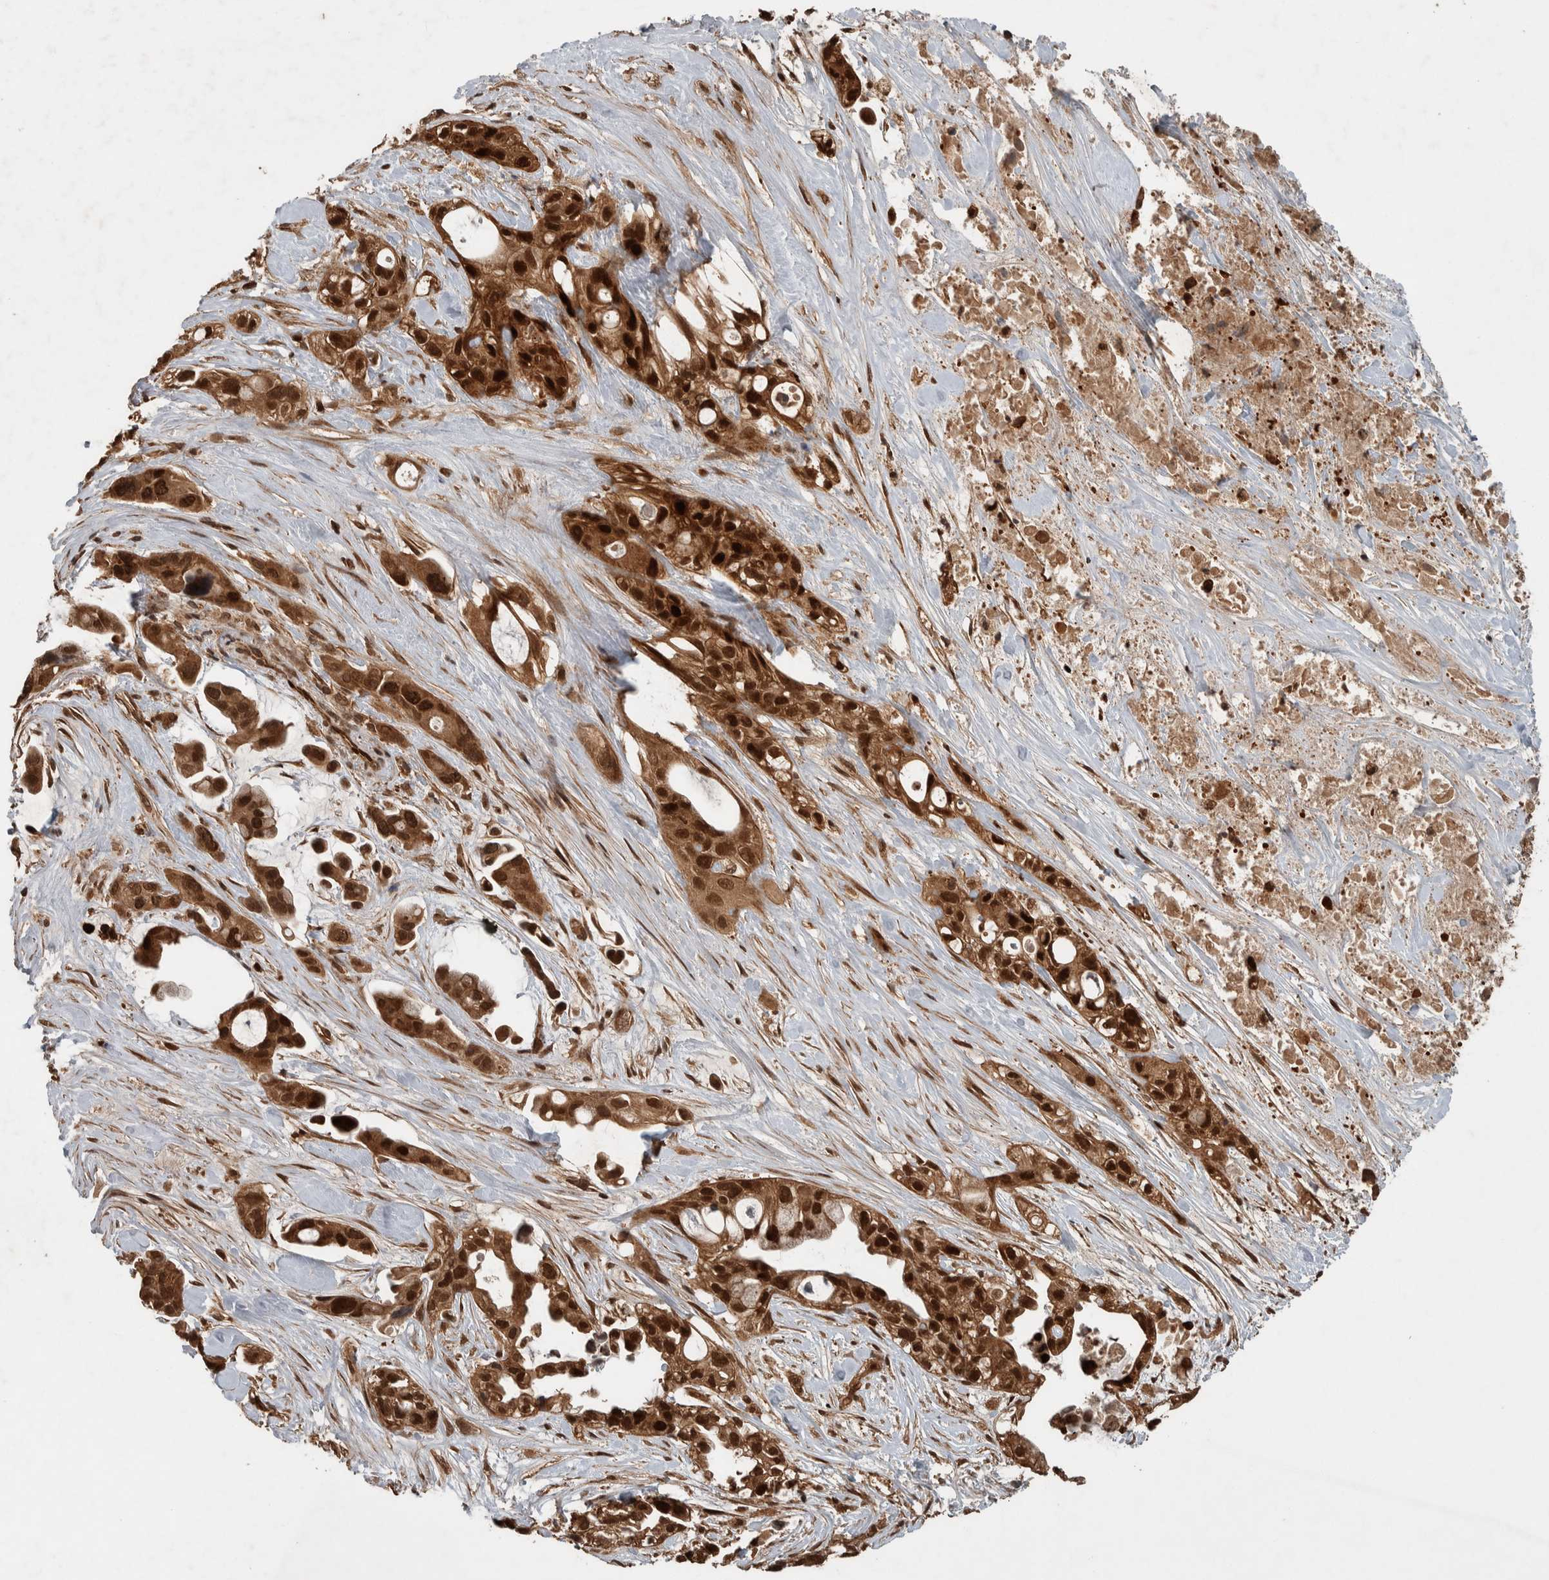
{"staining": {"intensity": "strong", "quantity": ">75%", "location": "cytoplasmic/membranous,nuclear"}, "tissue": "pancreatic cancer", "cell_type": "Tumor cells", "image_type": "cancer", "snomed": [{"axis": "morphology", "description": "Adenocarcinoma, NOS"}, {"axis": "topography", "description": "Pancreas"}], "caption": "The photomicrograph reveals a brown stain indicating the presence of a protein in the cytoplasmic/membranous and nuclear of tumor cells in pancreatic adenocarcinoma.", "gene": "CNTROB", "patient": {"sex": "male", "age": 53}}